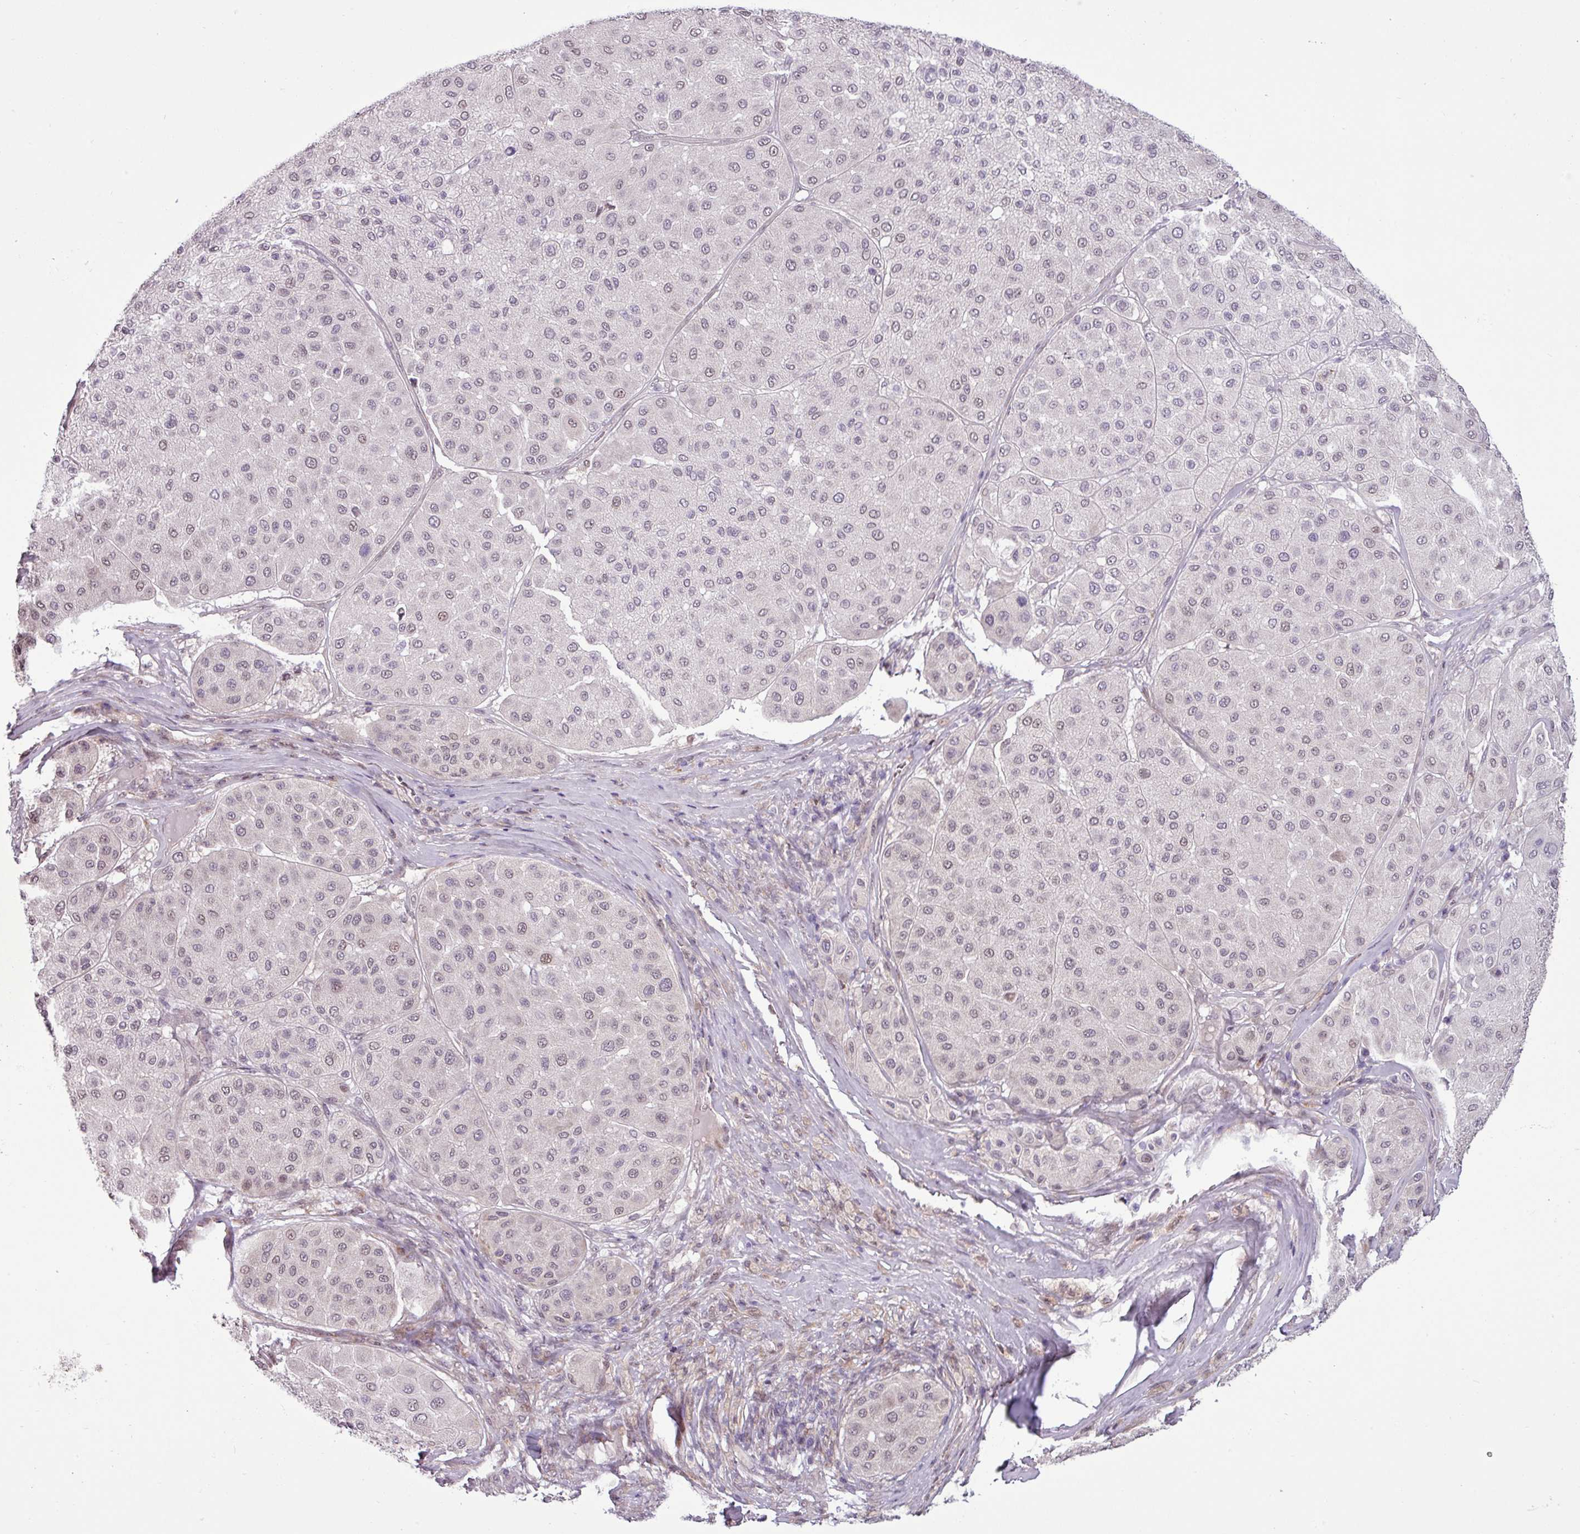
{"staining": {"intensity": "weak", "quantity": "<25%", "location": "nuclear"}, "tissue": "melanoma", "cell_type": "Tumor cells", "image_type": "cancer", "snomed": [{"axis": "morphology", "description": "Malignant melanoma, Metastatic site"}, {"axis": "topography", "description": "Smooth muscle"}], "caption": "The IHC histopathology image has no significant positivity in tumor cells of malignant melanoma (metastatic site) tissue.", "gene": "GPT2", "patient": {"sex": "male", "age": 41}}